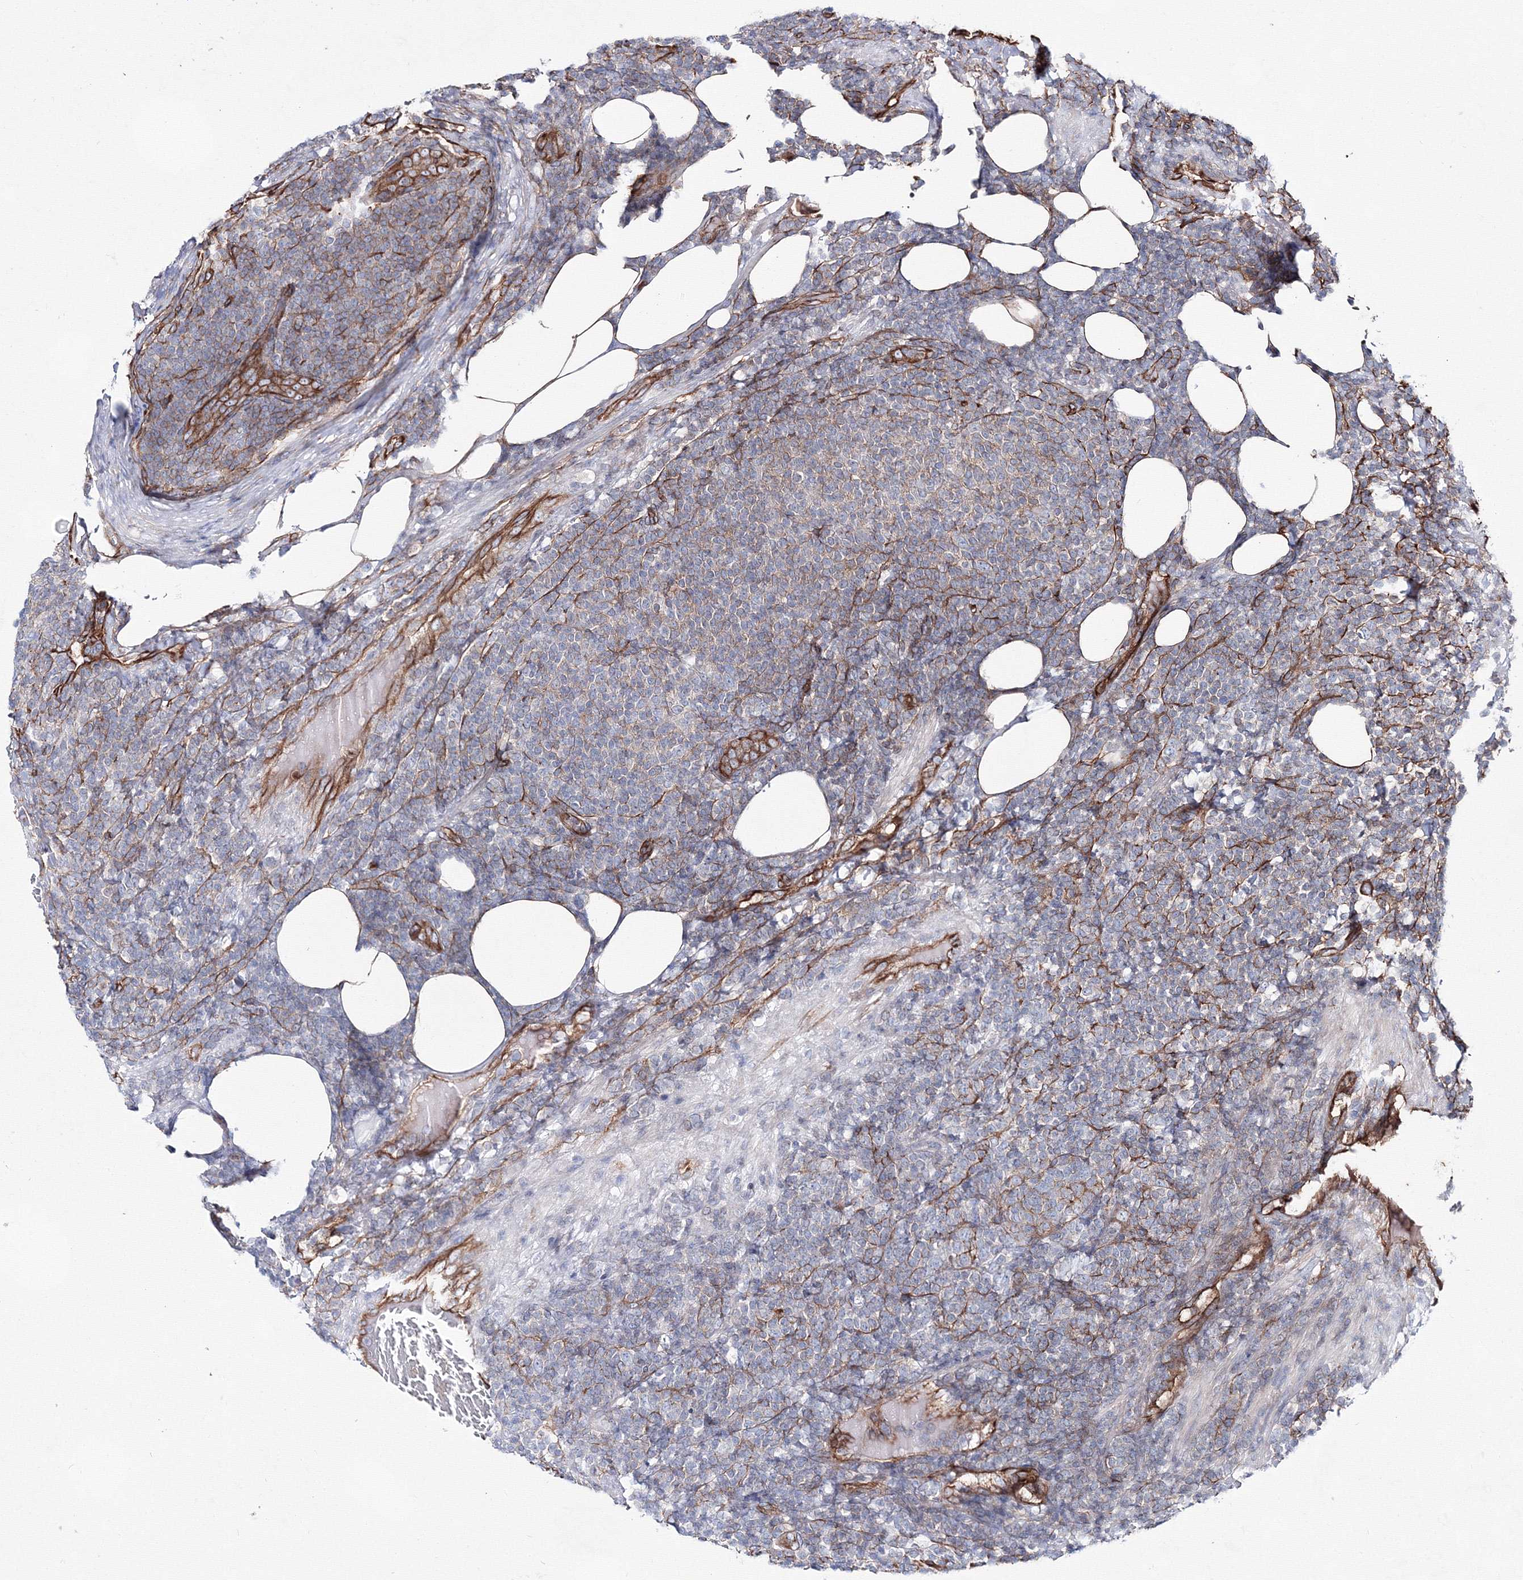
{"staining": {"intensity": "weak", "quantity": "<25%", "location": "cytoplasmic/membranous"}, "tissue": "lymphoma", "cell_type": "Tumor cells", "image_type": "cancer", "snomed": [{"axis": "morphology", "description": "Malignant lymphoma, non-Hodgkin's type, Low grade"}, {"axis": "topography", "description": "Lymph node"}], "caption": "This is a photomicrograph of IHC staining of lymphoma, which shows no positivity in tumor cells. (Immunohistochemistry (ihc), brightfield microscopy, high magnification).", "gene": "ANKRD37", "patient": {"sex": "male", "age": 66}}